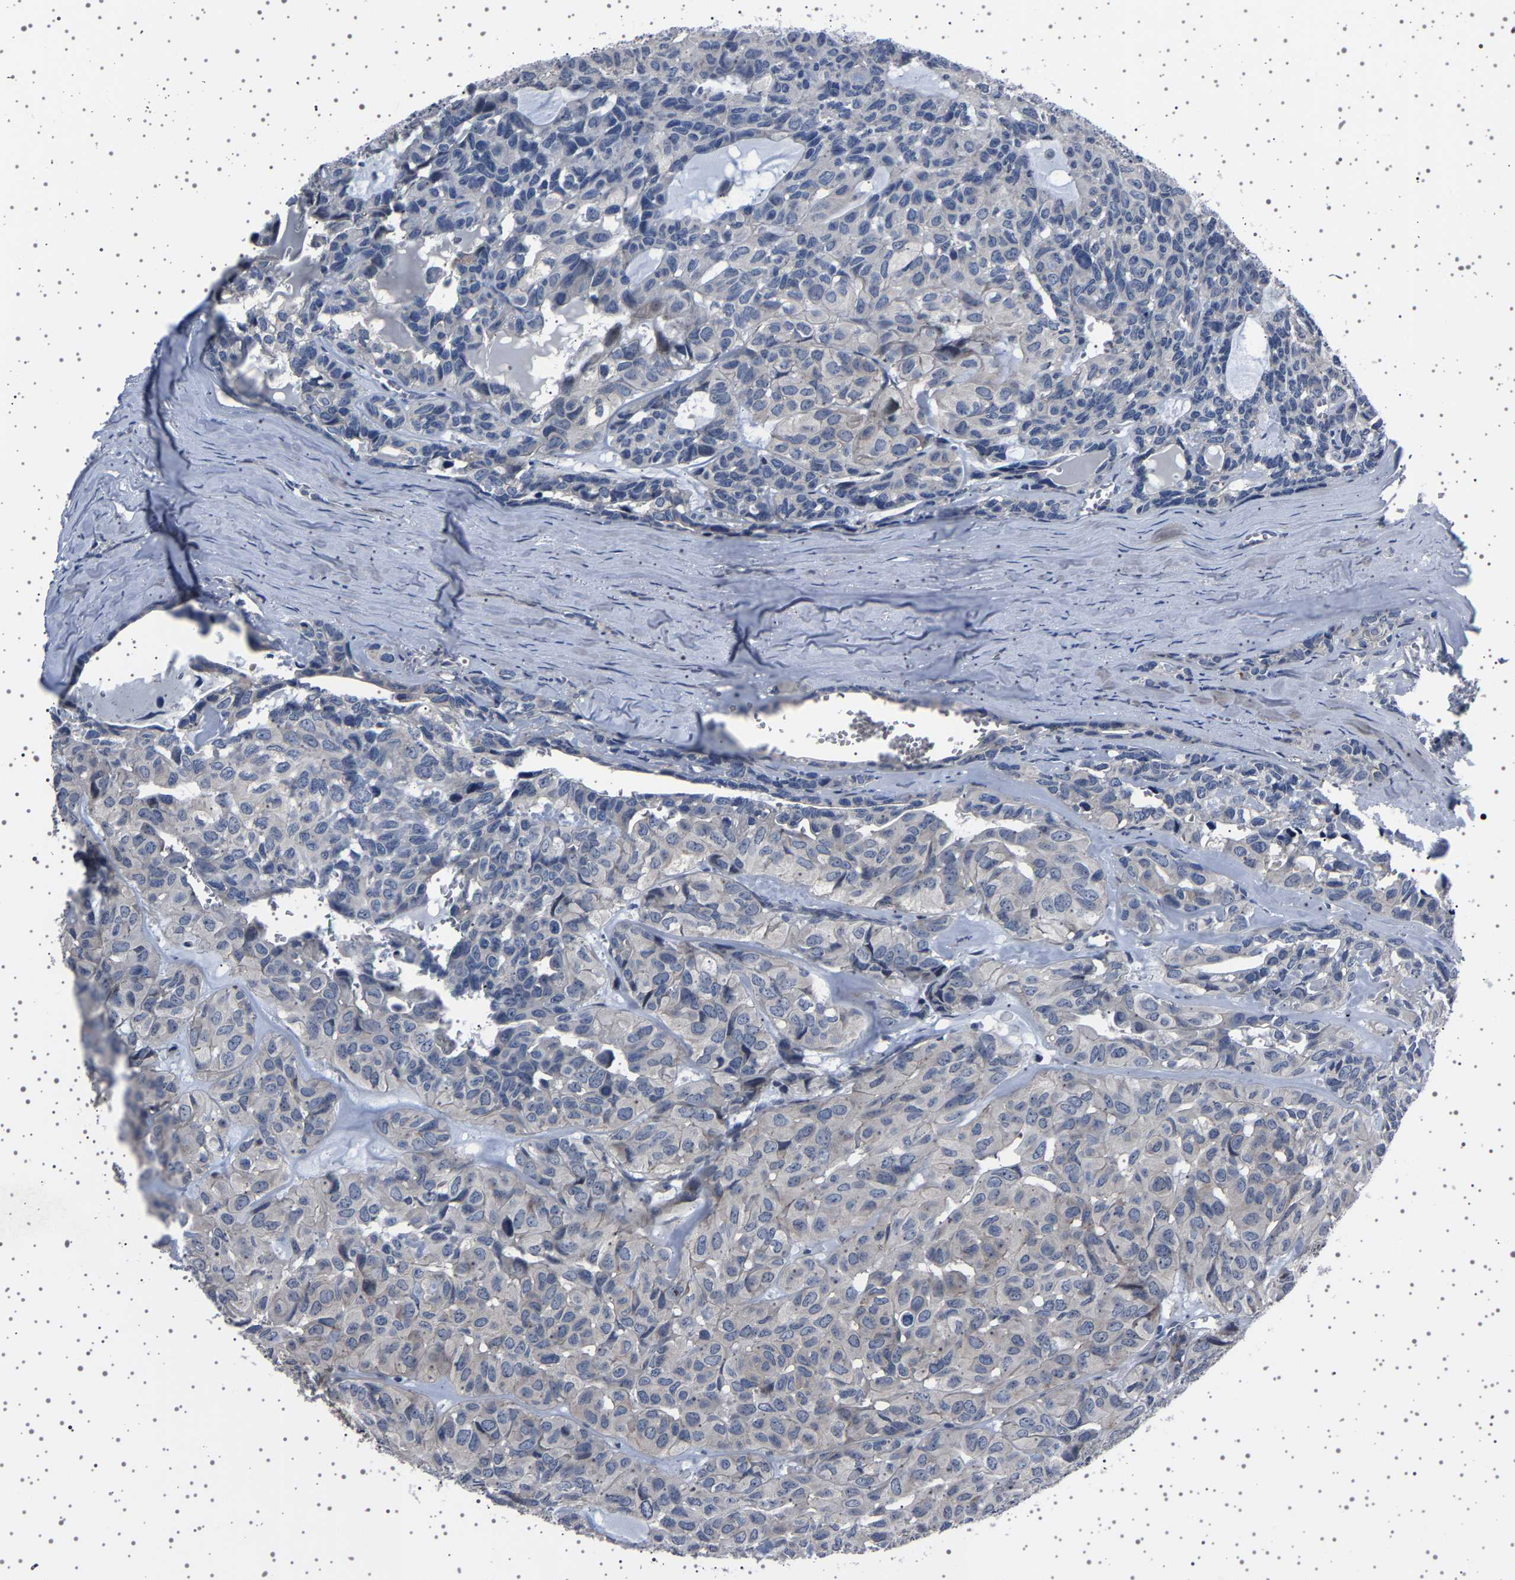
{"staining": {"intensity": "negative", "quantity": "none", "location": "none"}, "tissue": "head and neck cancer", "cell_type": "Tumor cells", "image_type": "cancer", "snomed": [{"axis": "morphology", "description": "Adenocarcinoma, NOS"}, {"axis": "topography", "description": "Salivary gland, NOS"}, {"axis": "topography", "description": "Head-Neck"}], "caption": "Immunohistochemical staining of human head and neck adenocarcinoma reveals no significant expression in tumor cells.", "gene": "PAK5", "patient": {"sex": "female", "age": 76}}